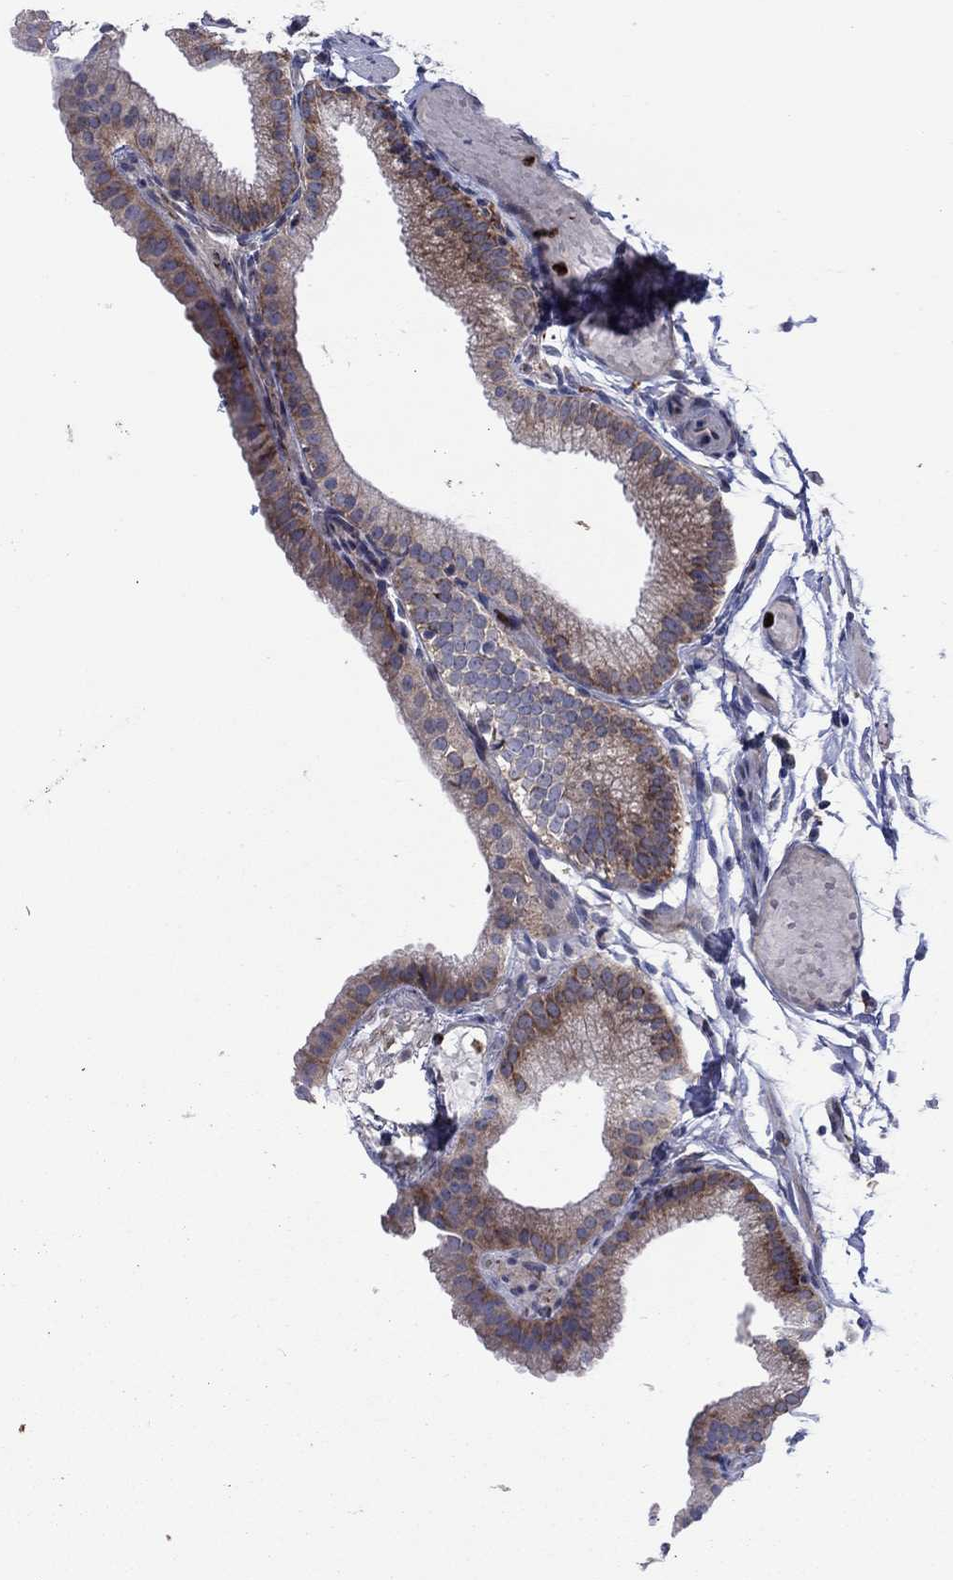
{"staining": {"intensity": "moderate", "quantity": "25%-75%", "location": "cytoplasmic/membranous"}, "tissue": "gallbladder", "cell_type": "Glandular cells", "image_type": "normal", "snomed": [{"axis": "morphology", "description": "Normal tissue, NOS"}, {"axis": "topography", "description": "Gallbladder"}], "caption": "A brown stain labels moderate cytoplasmic/membranous positivity of a protein in glandular cells of benign human gallbladder.", "gene": "GPR155", "patient": {"sex": "female", "age": 45}}